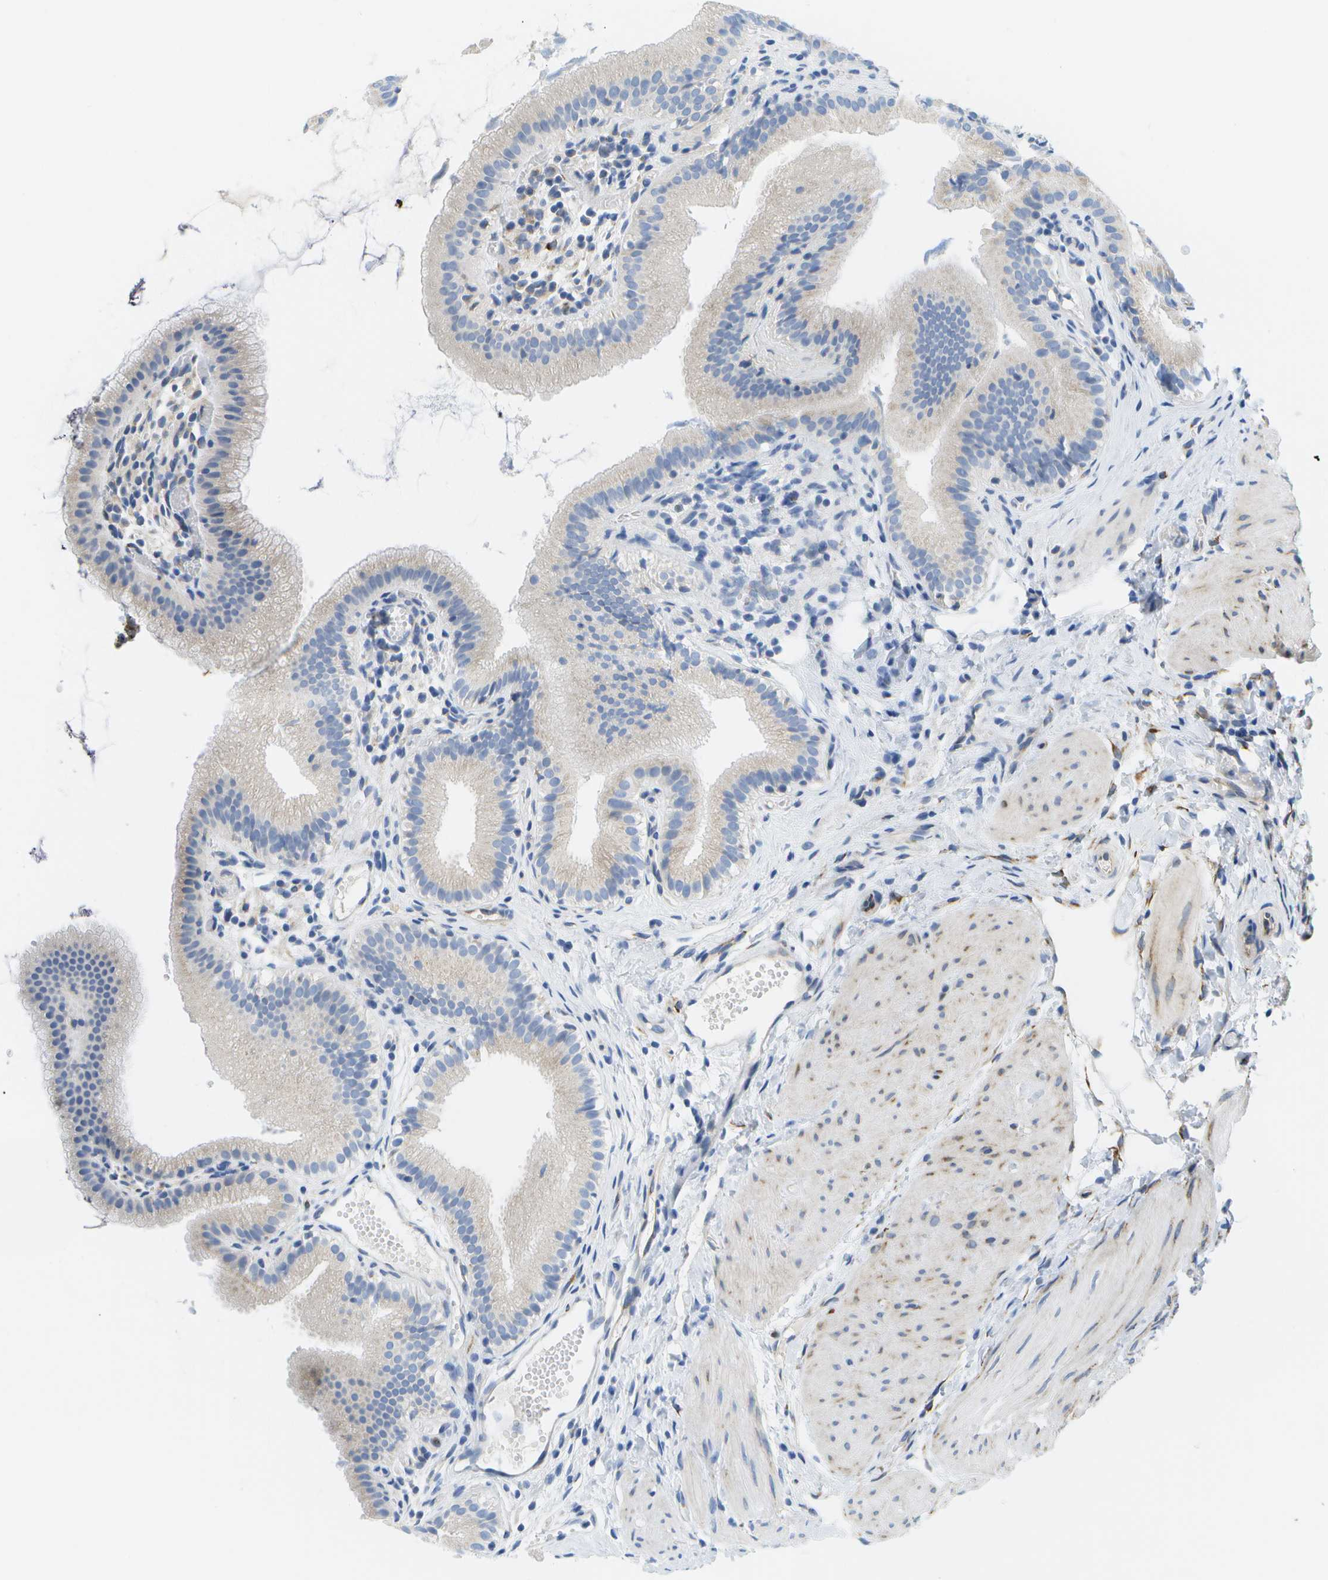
{"staining": {"intensity": "negative", "quantity": "none", "location": "none"}, "tissue": "gallbladder", "cell_type": "Glandular cells", "image_type": "normal", "snomed": [{"axis": "morphology", "description": "Normal tissue, NOS"}, {"axis": "topography", "description": "Gallbladder"}], "caption": "IHC of unremarkable gallbladder reveals no staining in glandular cells.", "gene": "ZDHHC17", "patient": {"sex": "female", "age": 26}}